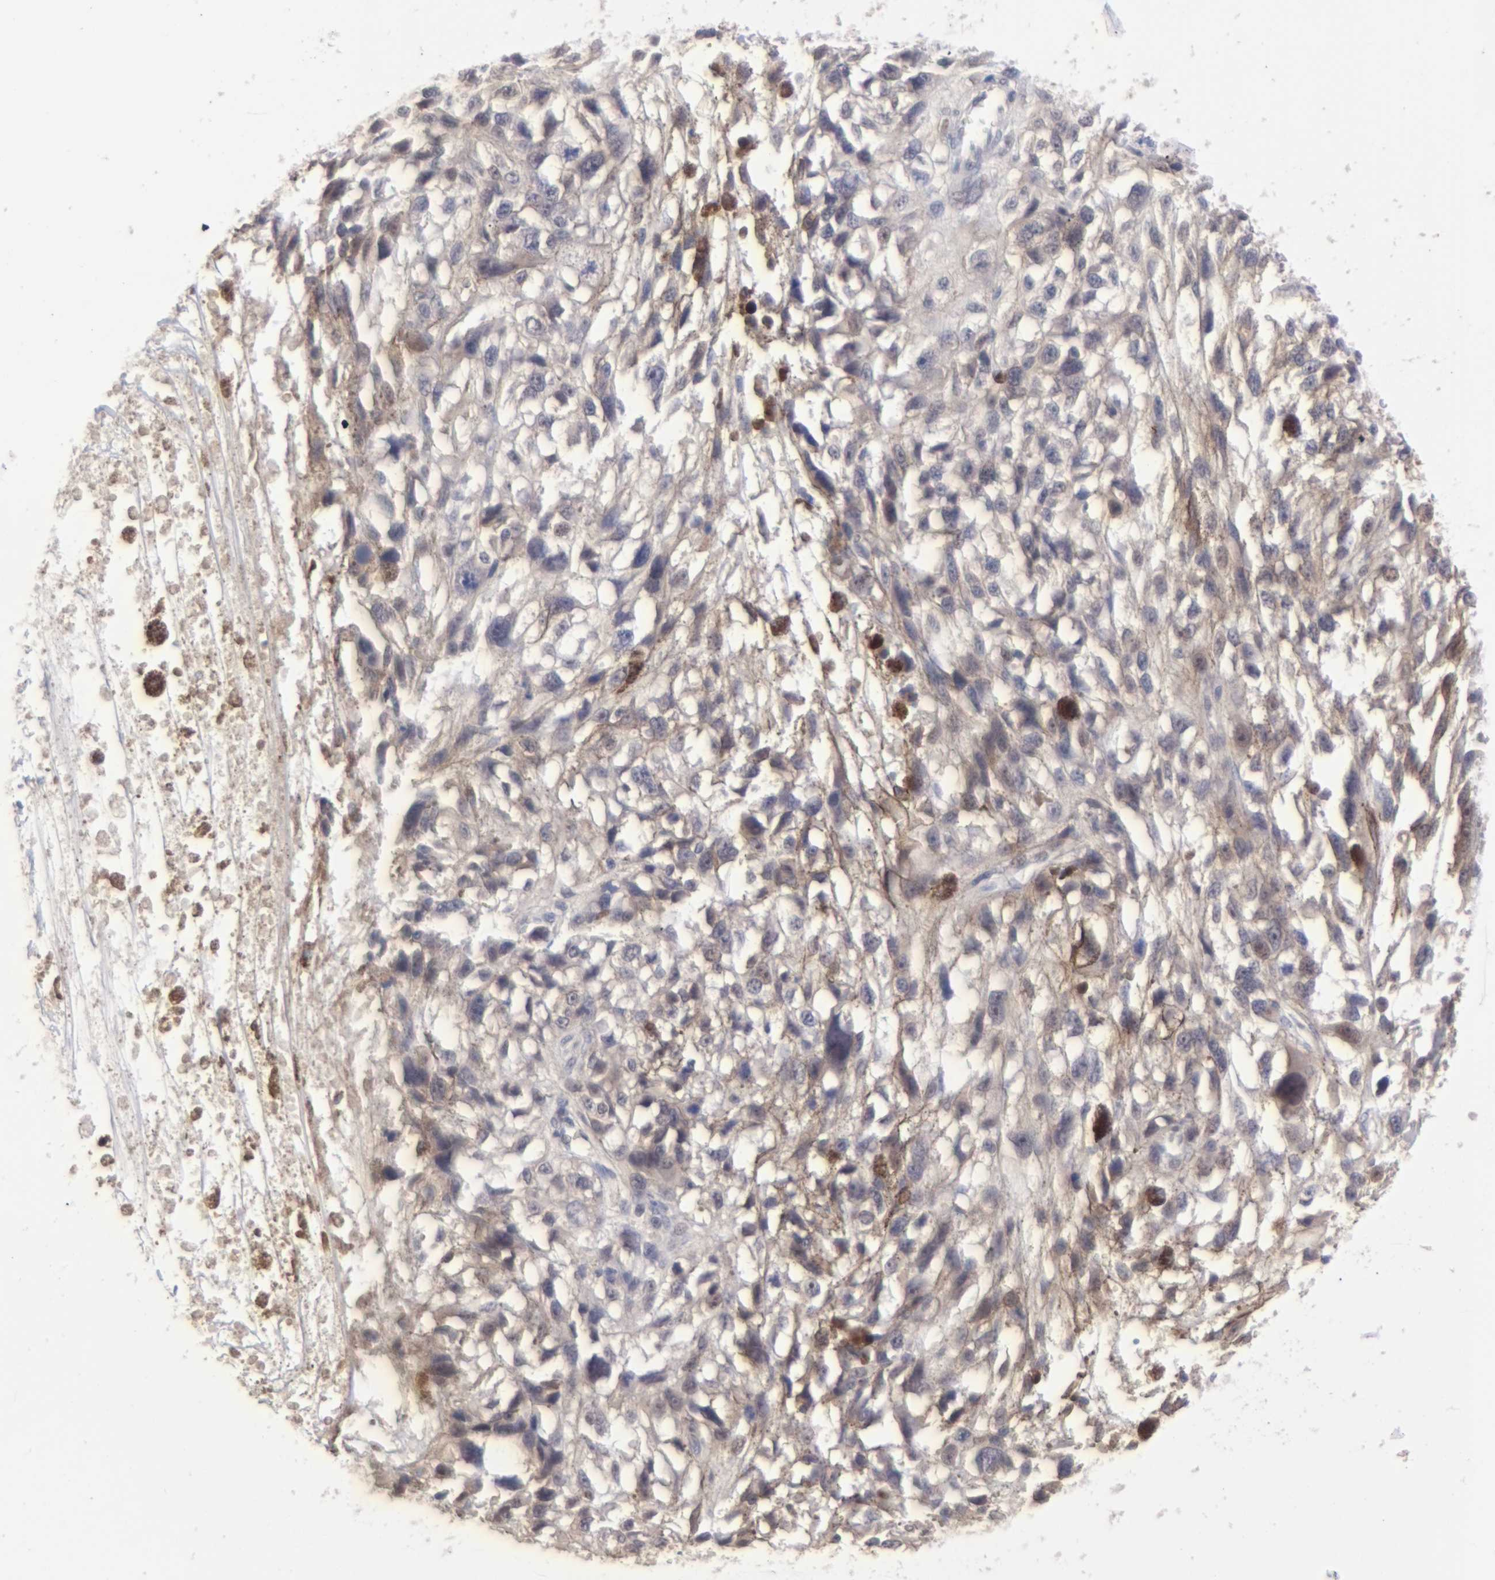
{"staining": {"intensity": "weak", "quantity": "25%-75%", "location": "cytoplasmic/membranous"}, "tissue": "melanoma", "cell_type": "Tumor cells", "image_type": "cancer", "snomed": [{"axis": "morphology", "description": "Malignant melanoma, Metastatic site"}, {"axis": "topography", "description": "Lymph node"}], "caption": "Protein staining of malignant melanoma (metastatic site) tissue shows weak cytoplasmic/membranous staining in about 25%-75% of tumor cells.", "gene": "MGAM", "patient": {"sex": "male", "age": 59}}